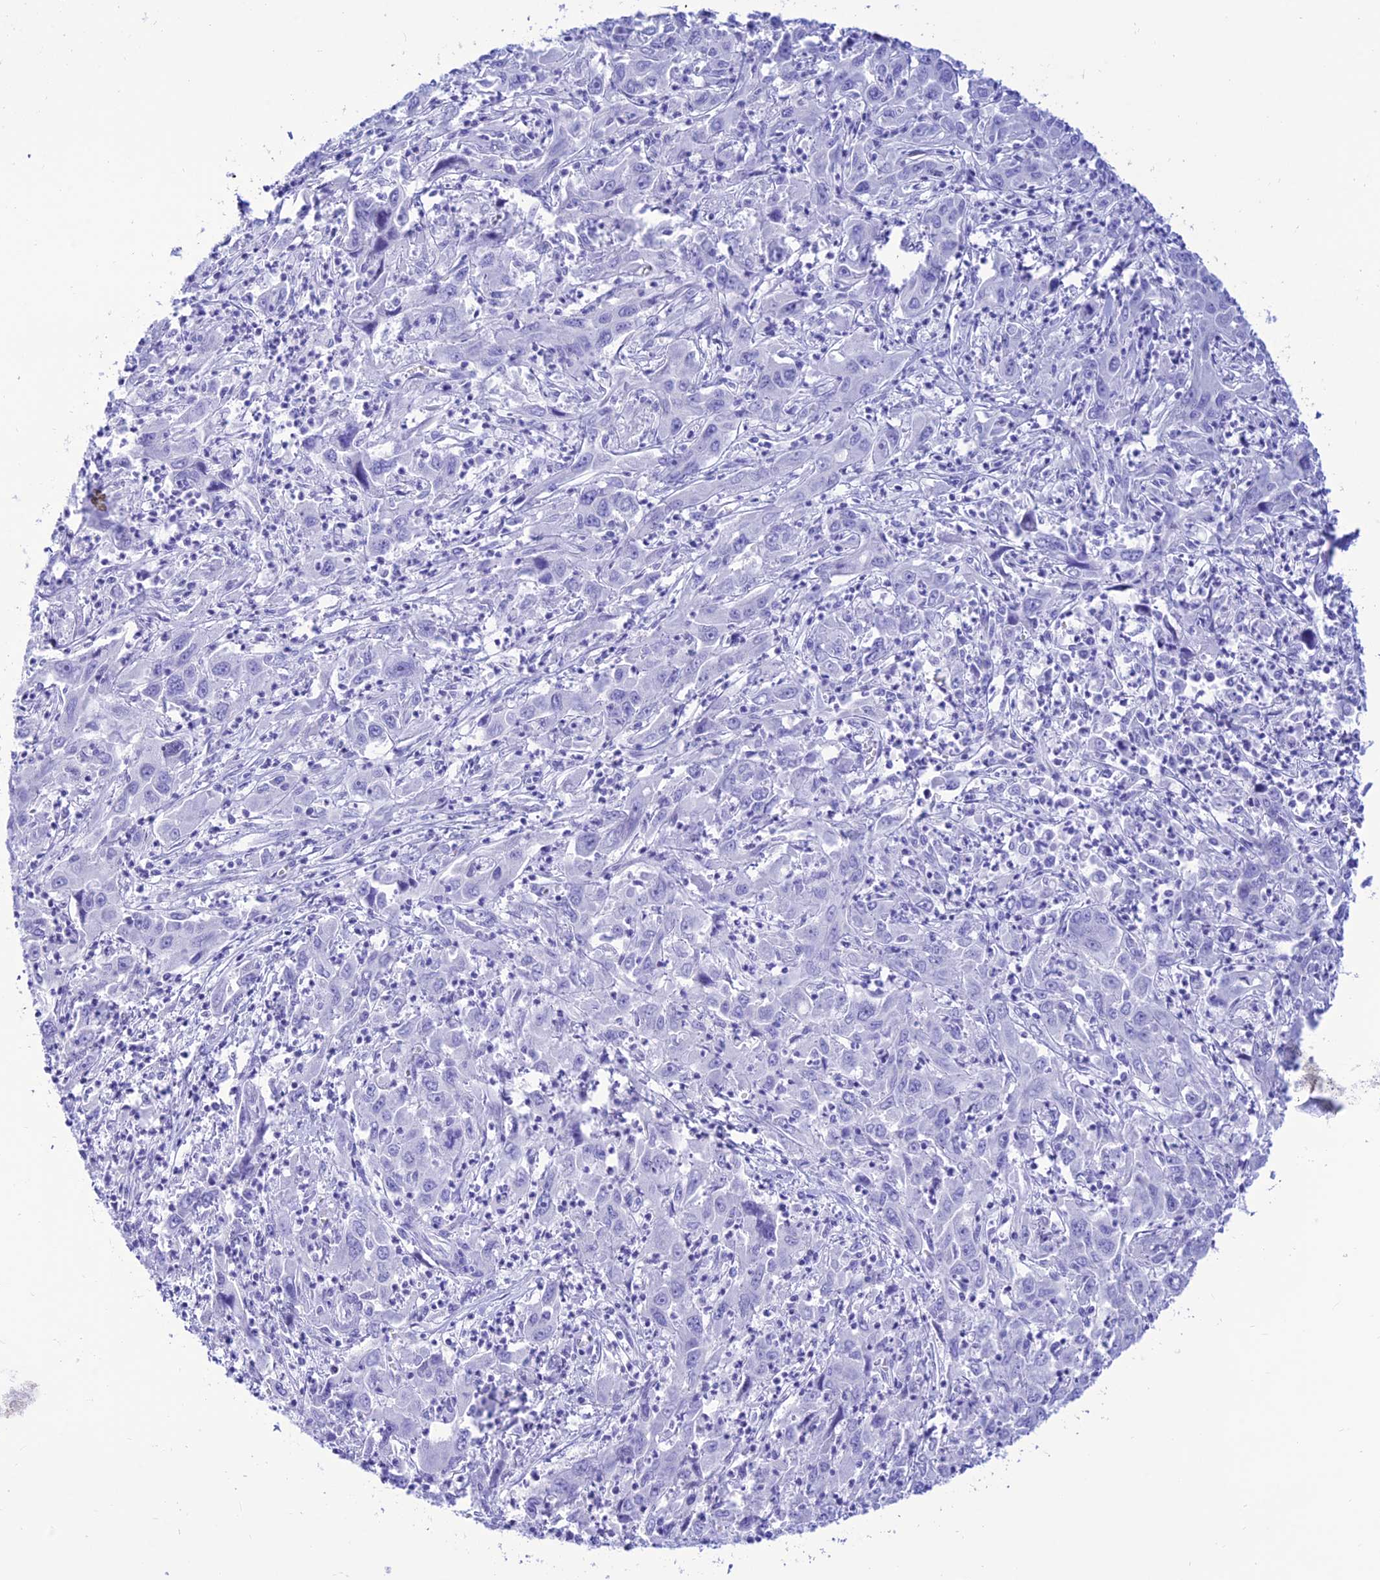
{"staining": {"intensity": "negative", "quantity": "none", "location": "none"}, "tissue": "liver cancer", "cell_type": "Tumor cells", "image_type": "cancer", "snomed": [{"axis": "morphology", "description": "Carcinoma, Hepatocellular, NOS"}, {"axis": "topography", "description": "Liver"}], "caption": "Tumor cells show no significant protein expression in liver hepatocellular carcinoma.", "gene": "PRNP", "patient": {"sex": "male", "age": 63}}